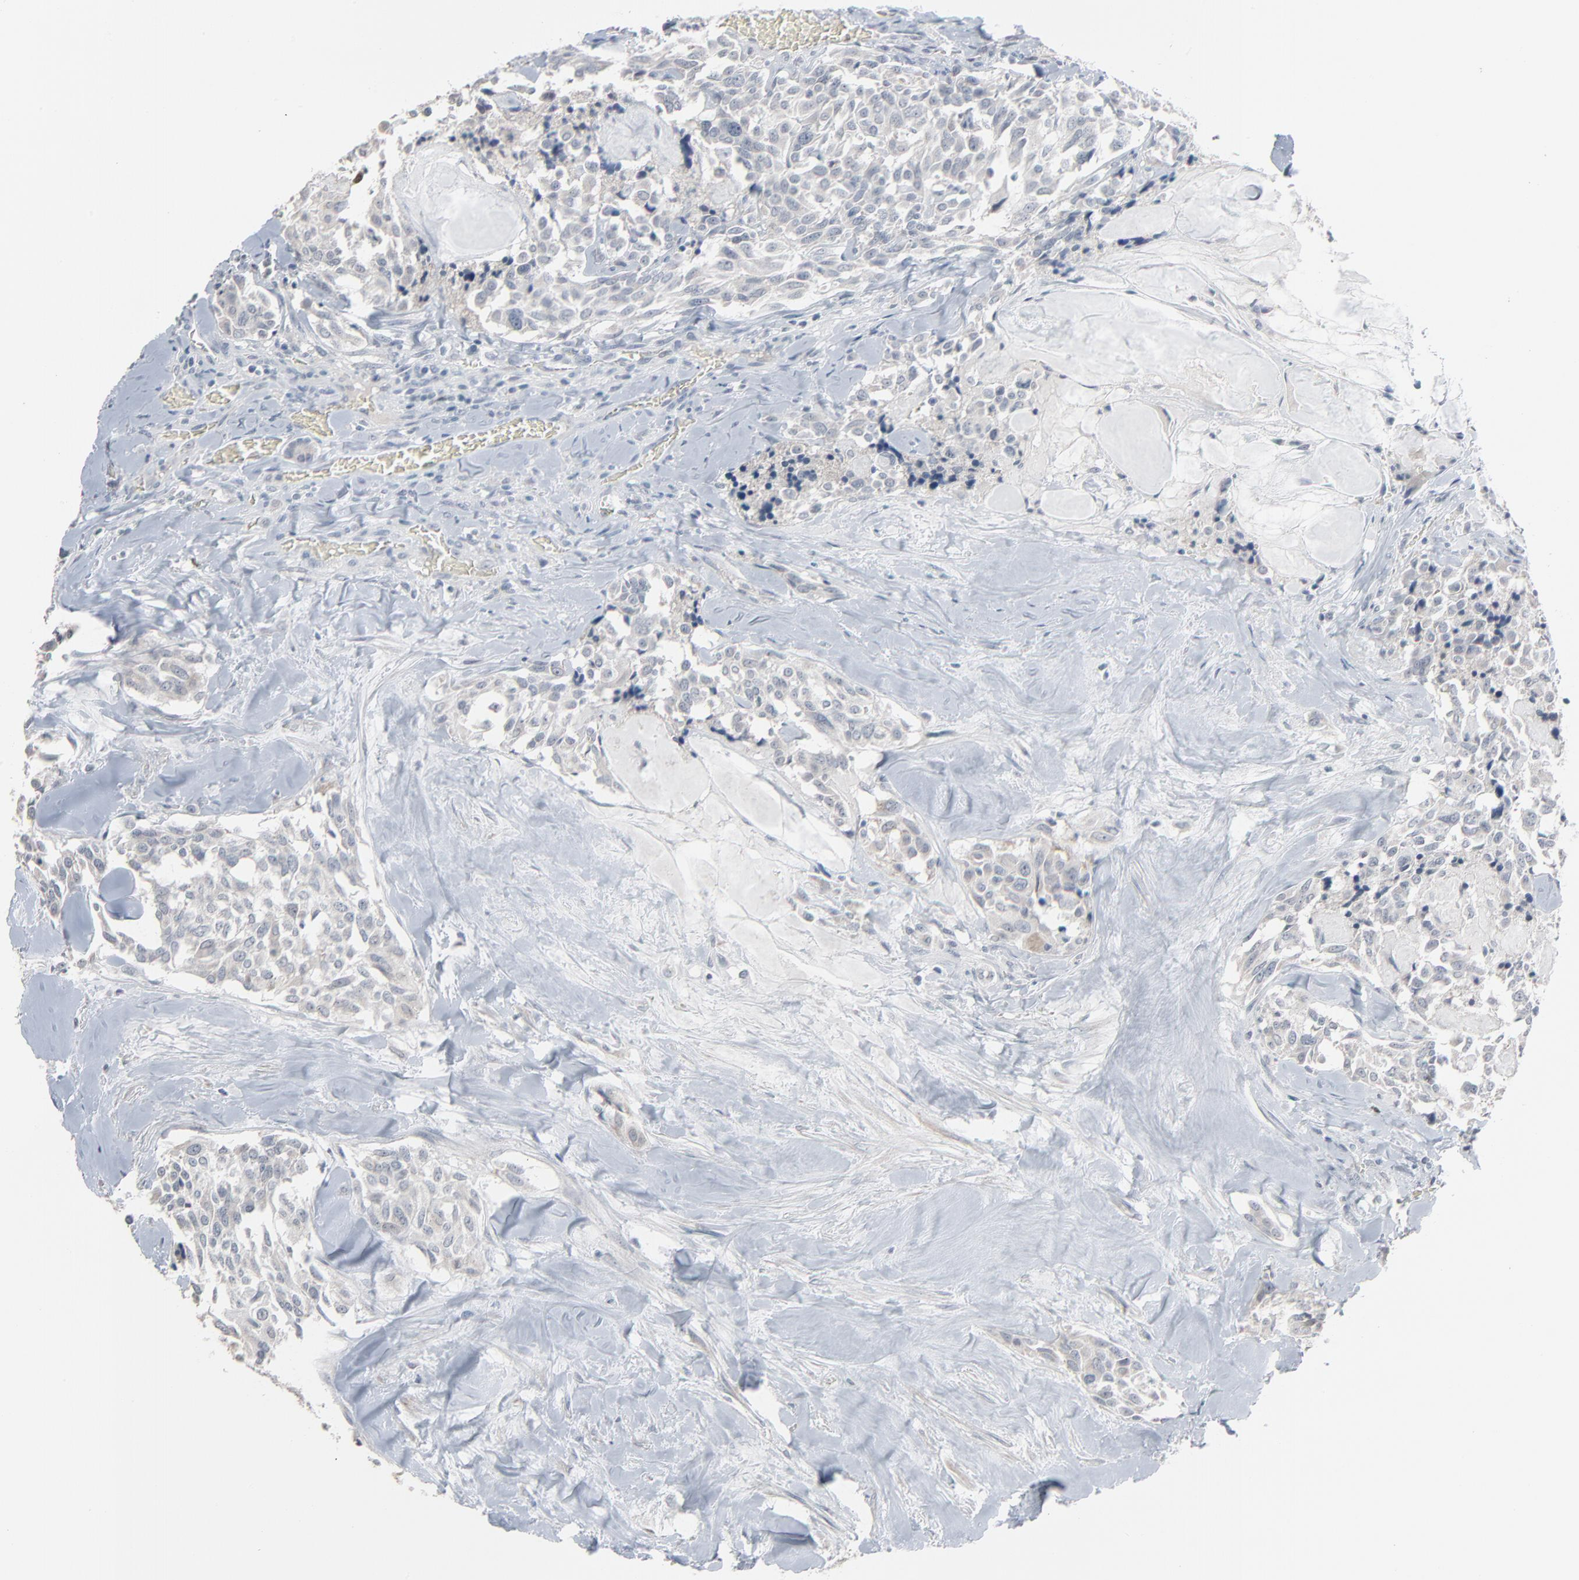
{"staining": {"intensity": "negative", "quantity": "none", "location": "none"}, "tissue": "thyroid cancer", "cell_type": "Tumor cells", "image_type": "cancer", "snomed": [{"axis": "morphology", "description": "Carcinoma, NOS"}, {"axis": "morphology", "description": "Carcinoid, malignant, NOS"}, {"axis": "topography", "description": "Thyroid gland"}], "caption": "This is an immunohistochemistry (IHC) micrograph of human thyroid carcinoid (malignant). There is no staining in tumor cells.", "gene": "SAGE1", "patient": {"sex": "male", "age": 33}}